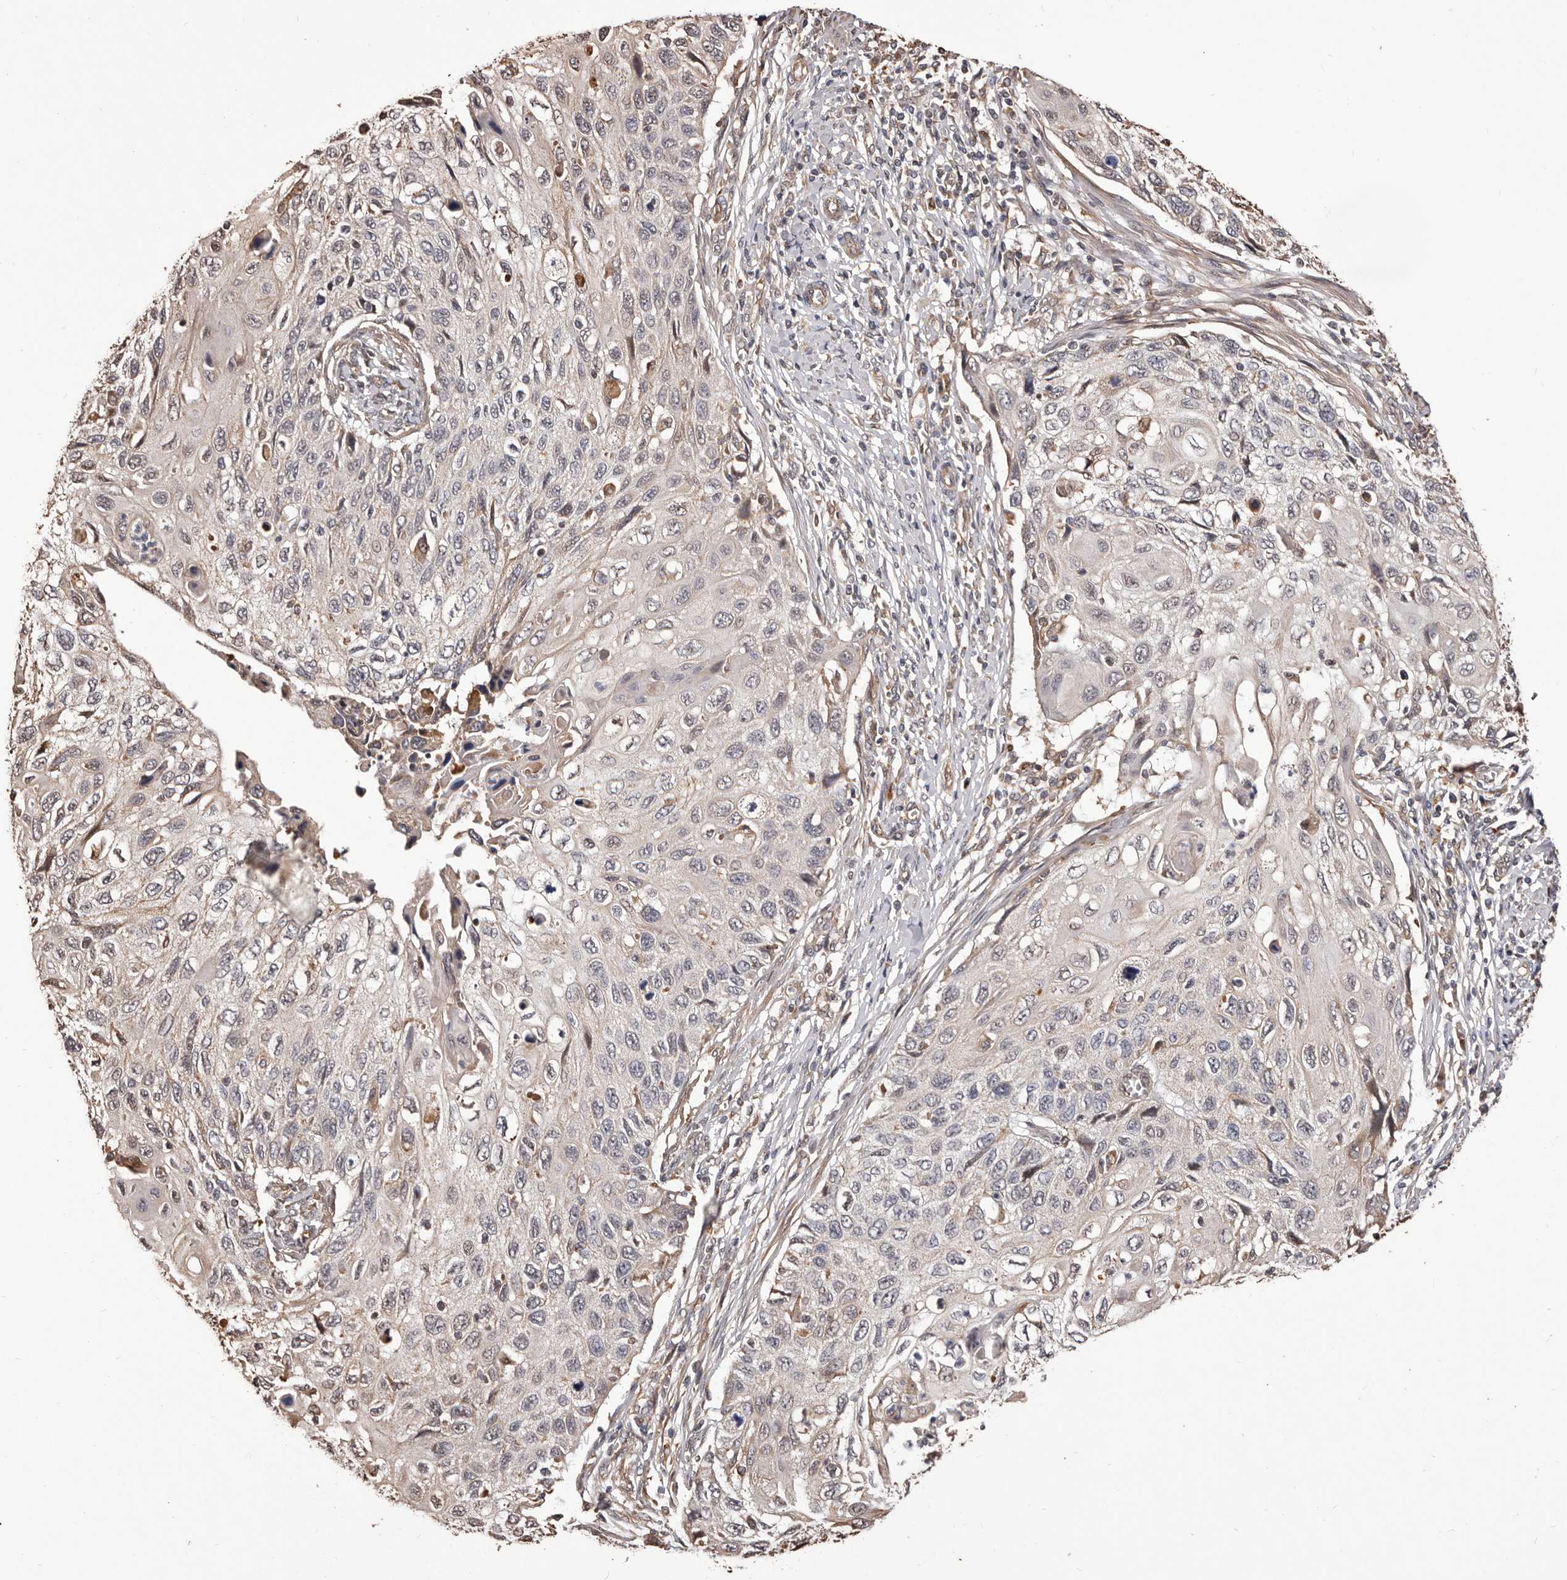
{"staining": {"intensity": "negative", "quantity": "none", "location": "none"}, "tissue": "cervical cancer", "cell_type": "Tumor cells", "image_type": "cancer", "snomed": [{"axis": "morphology", "description": "Squamous cell carcinoma, NOS"}, {"axis": "topography", "description": "Cervix"}], "caption": "DAB immunohistochemical staining of cervical cancer demonstrates no significant expression in tumor cells.", "gene": "ALPK1", "patient": {"sex": "female", "age": 70}}